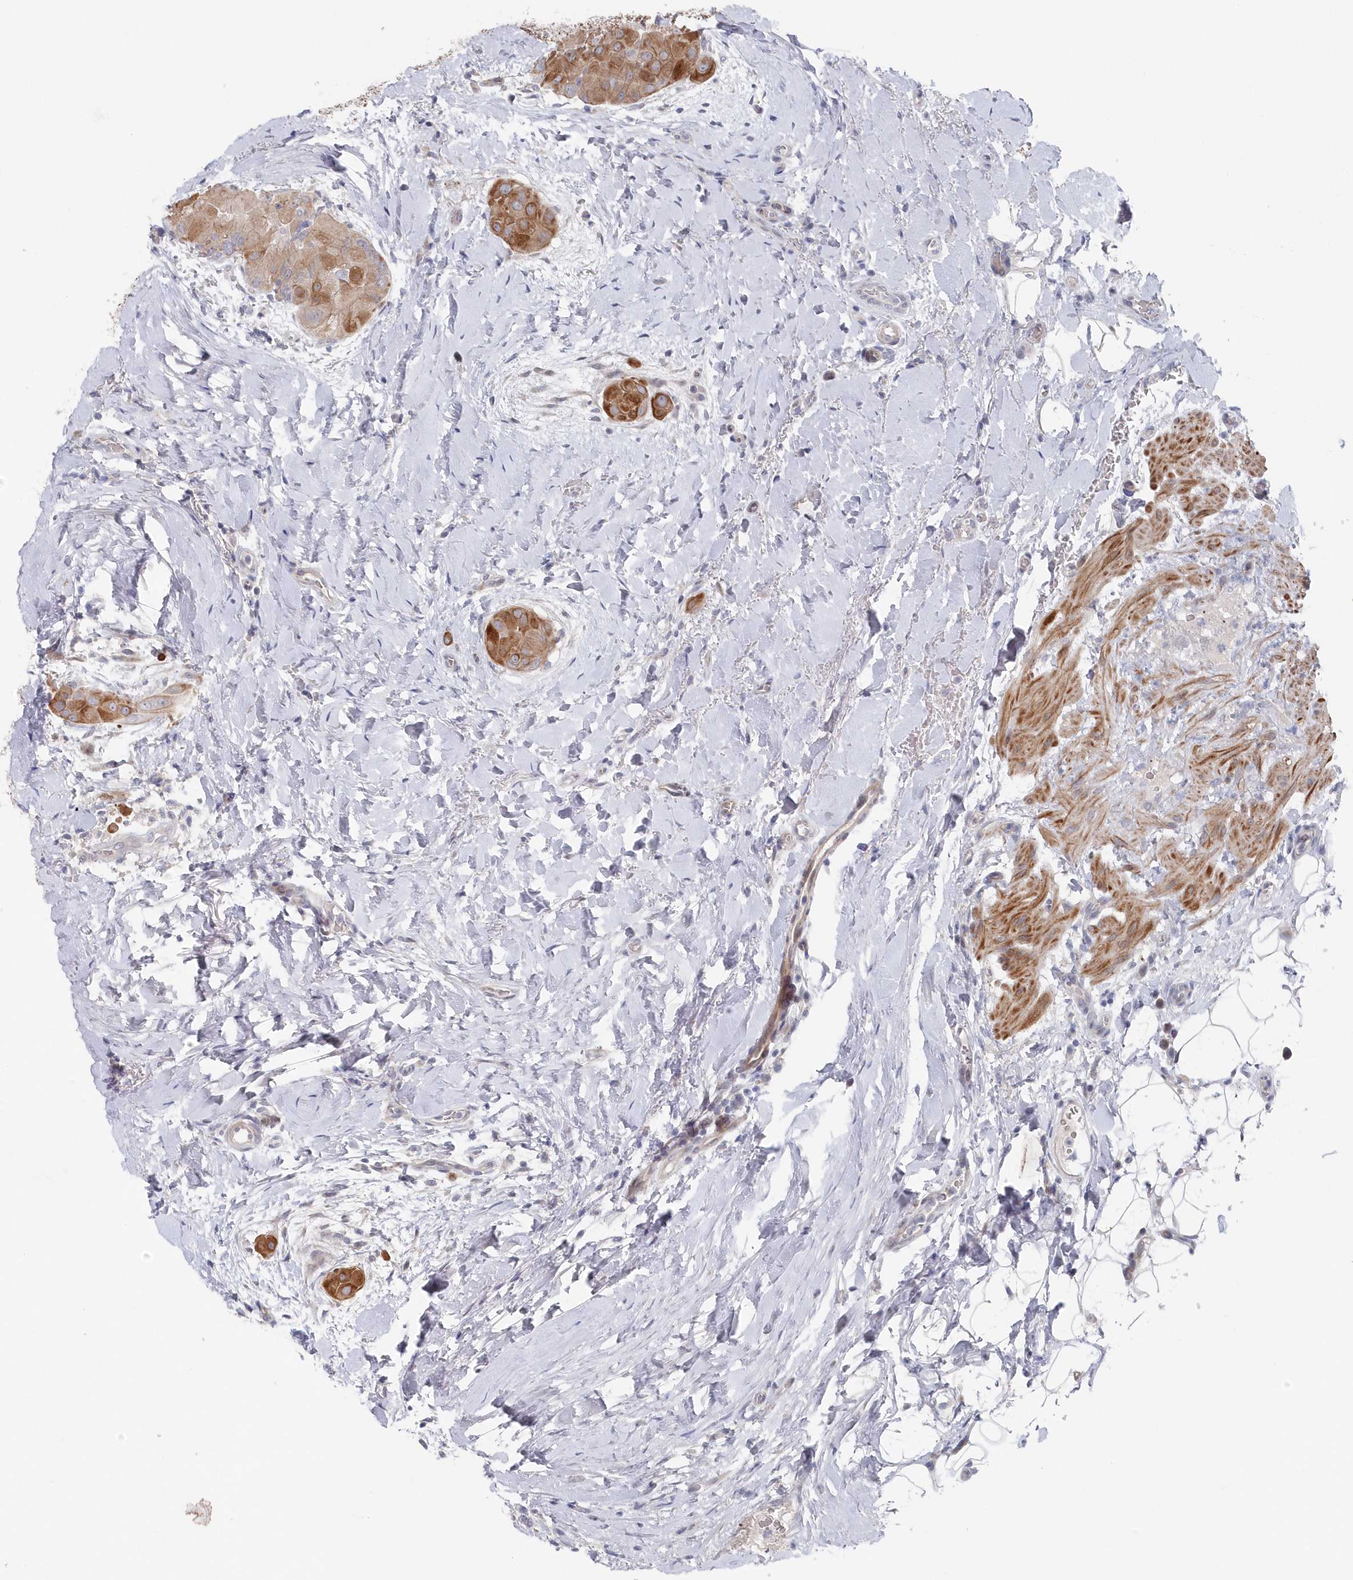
{"staining": {"intensity": "moderate", "quantity": ">75%", "location": "cytoplasmic/membranous"}, "tissue": "thyroid cancer", "cell_type": "Tumor cells", "image_type": "cancer", "snomed": [{"axis": "morphology", "description": "Papillary adenocarcinoma, NOS"}, {"axis": "topography", "description": "Thyroid gland"}], "caption": "Approximately >75% of tumor cells in human thyroid cancer display moderate cytoplasmic/membranous protein staining as visualized by brown immunohistochemical staining.", "gene": "KIAA1586", "patient": {"sex": "male", "age": 33}}